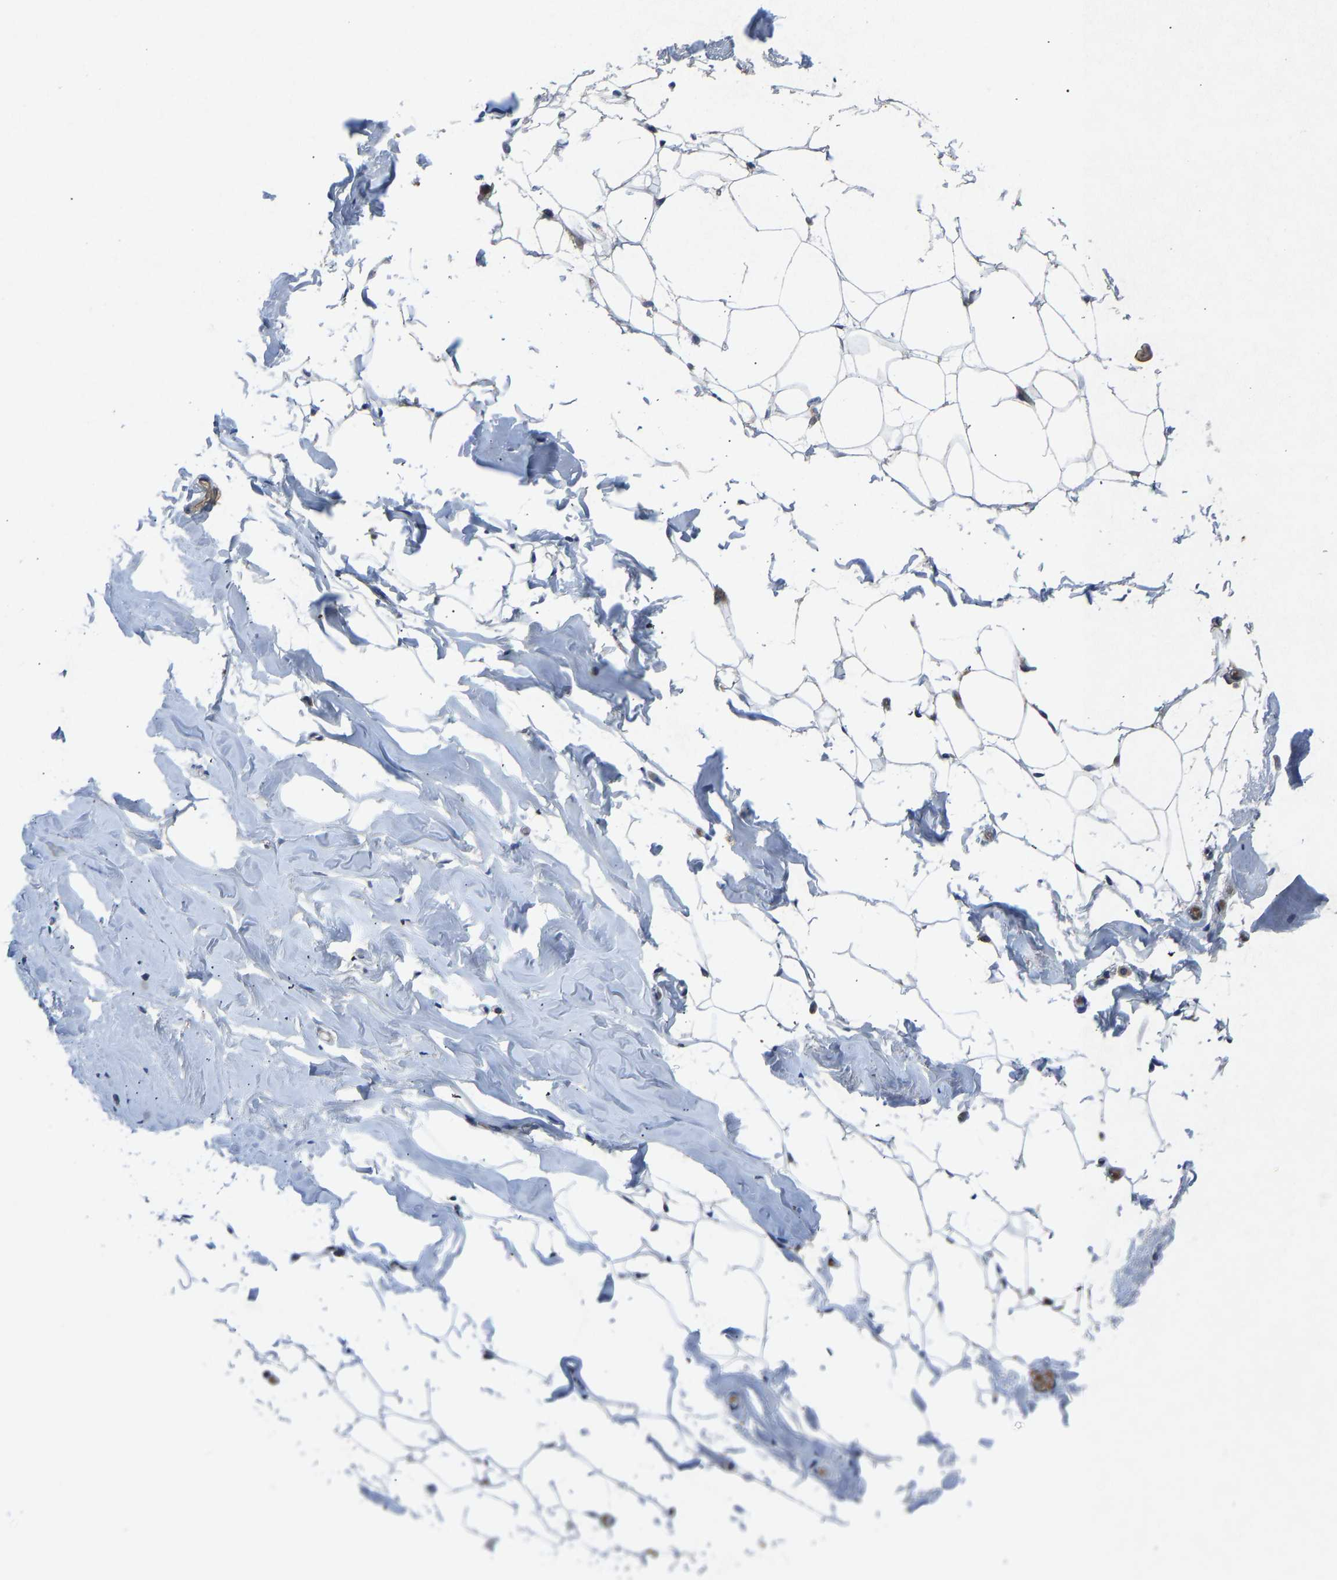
{"staining": {"intensity": "negative", "quantity": "none", "location": "none"}, "tissue": "adipose tissue", "cell_type": "Adipocytes", "image_type": "normal", "snomed": [{"axis": "morphology", "description": "Normal tissue, NOS"}, {"axis": "topography", "description": "Breast"}, {"axis": "topography", "description": "Soft tissue"}], "caption": "Immunohistochemistry image of unremarkable adipose tissue: human adipose tissue stained with DAB (3,3'-diaminobenzidine) demonstrates no significant protein positivity in adipocytes.", "gene": "PDE7A", "patient": {"sex": "female", "age": 75}}